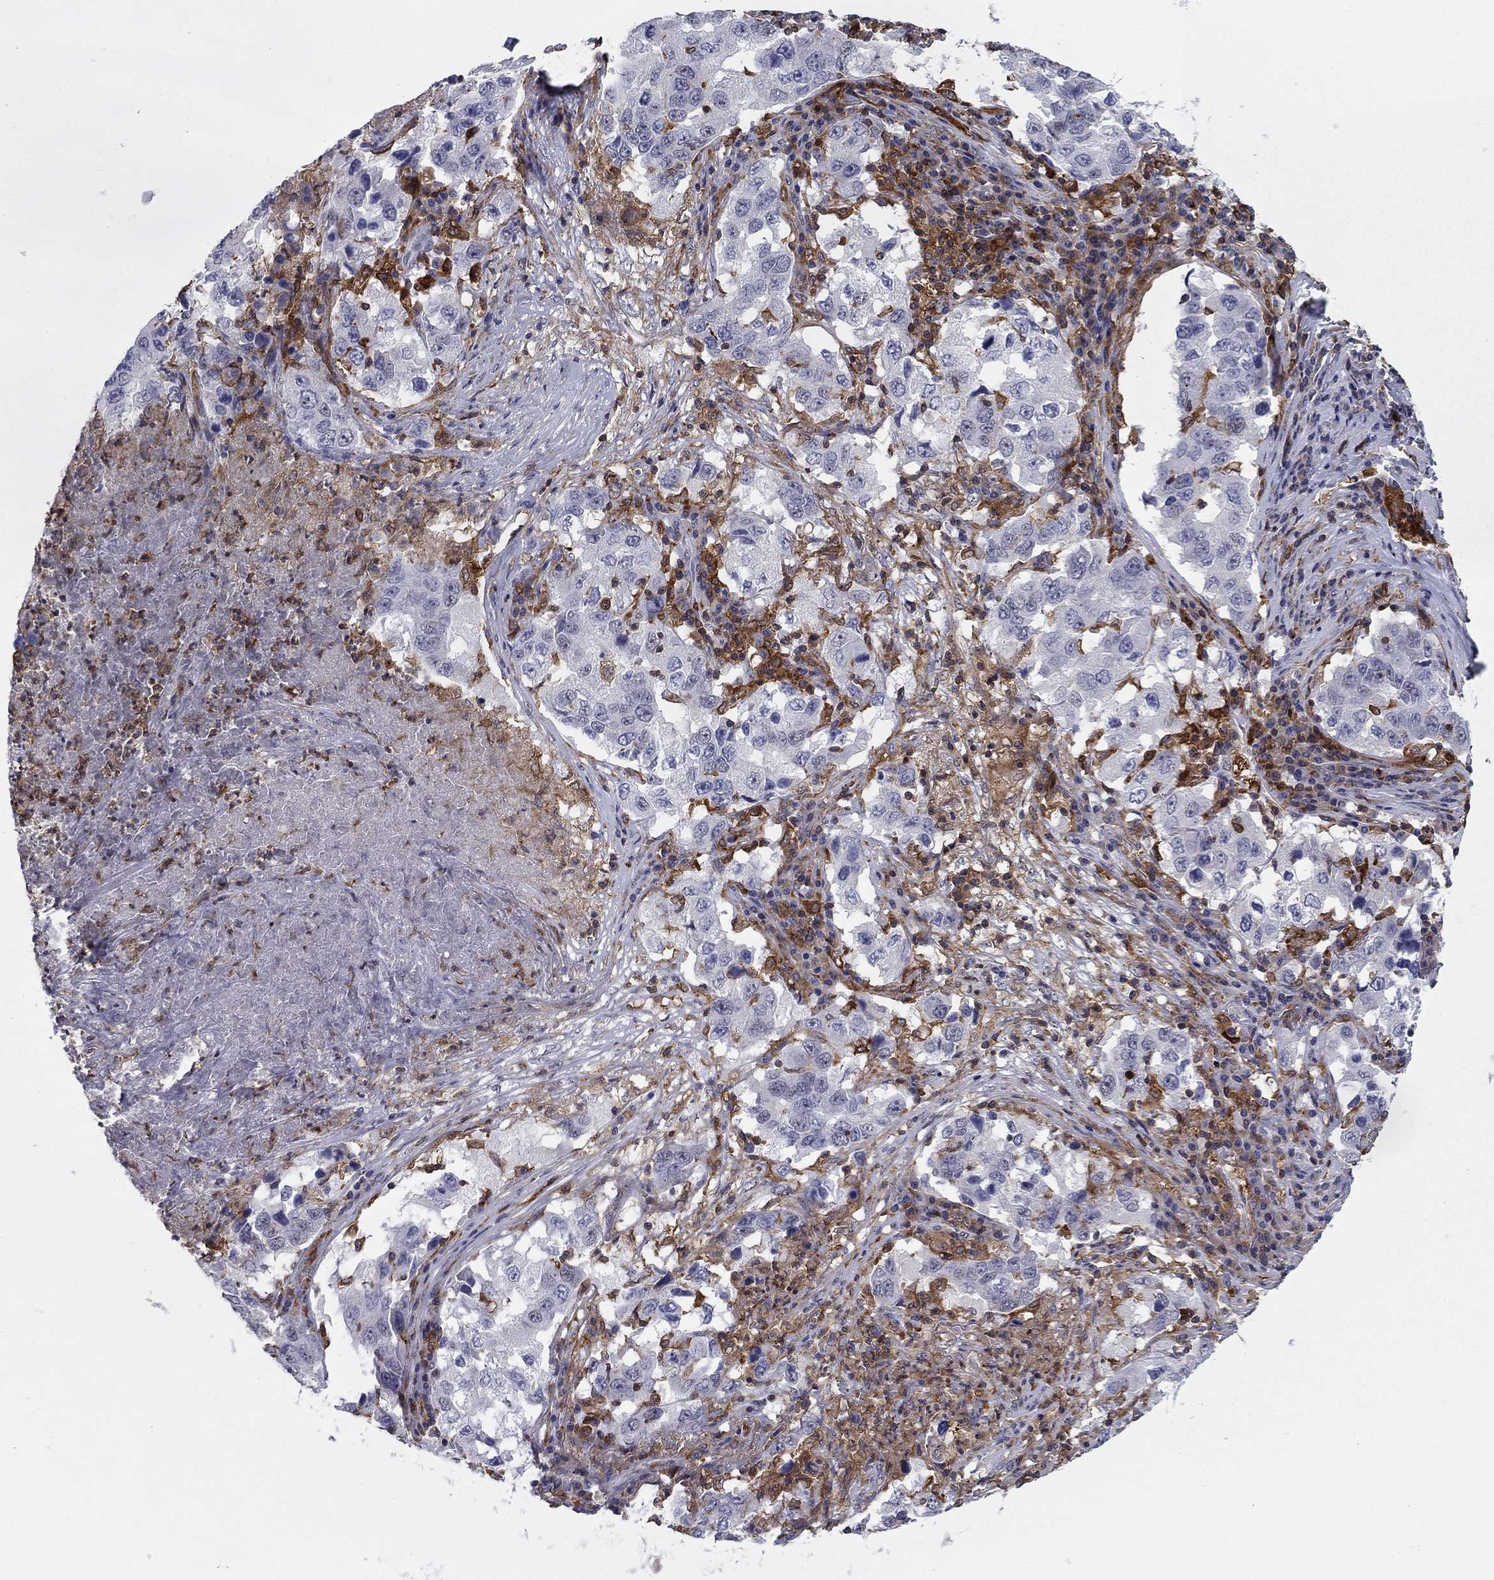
{"staining": {"intensity": "negative", "quantity": "none", "location": "none"}, "tissue": "lung cancer", "cell_type": "Tumor cells", "image_type": "cancer", "snomed": [{"axis": "morphology", "description": "Adenocarcinoma, NOS"}, {"axis": "topography", "description": "Lung"}], "caption": "Human lung adenocarcinoma stained for a protein using immunohistochemistry (IHC) exhibits no positivity in tumor cells.", "gene": "PLCB2", "patient": {"sex": "male", "age": 73}}